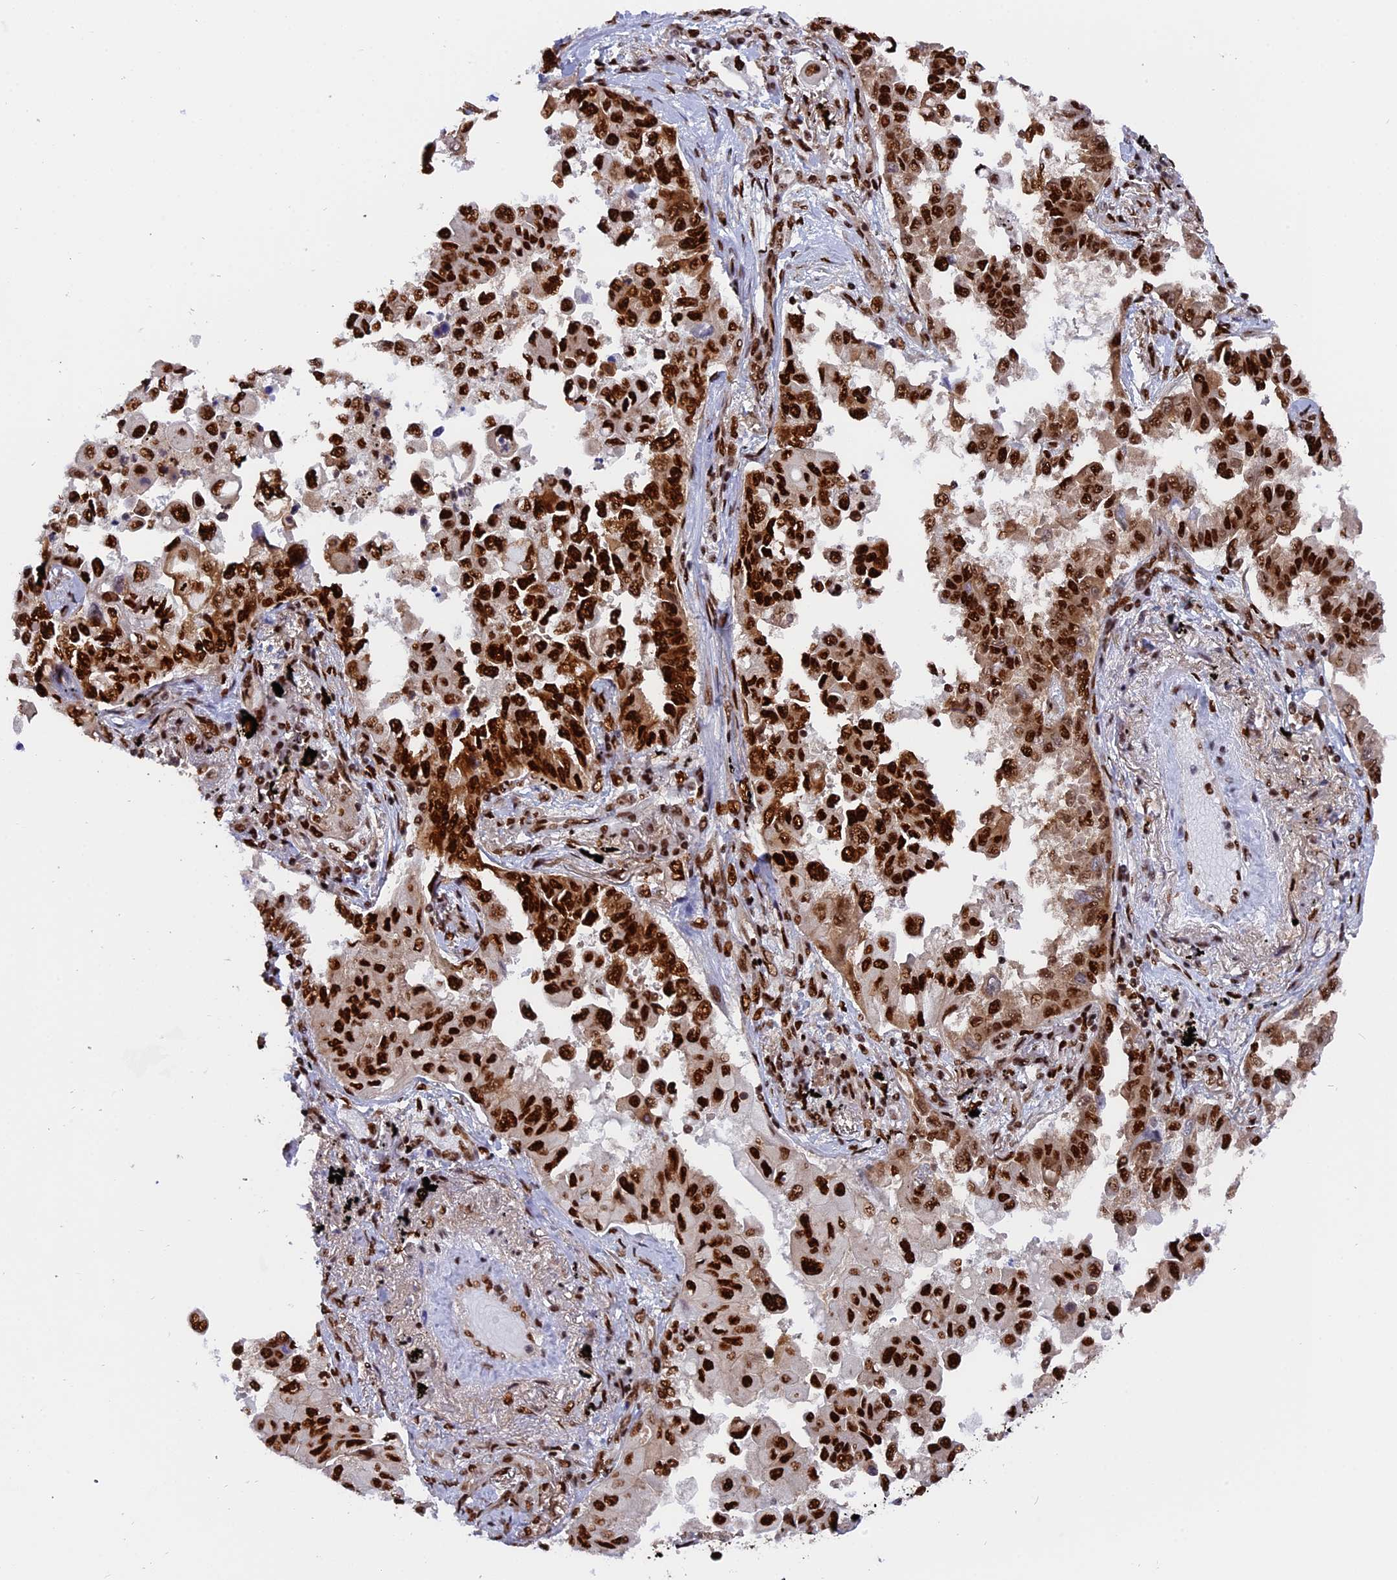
{"staining": {"intensity": "strong", "quantity": ">75%", "location": "cytoplasmic/membranous,nuclear"}, "tissue": "lung cancer", "cell_type": "Tumor cells", "image_type": "cancer", "snomed": [{"axis": "morphology", "description": "Adenocarcinoma, NOS"}, {"axis": "topography", "description": "Lung"}], "caption": "A high amount of strong cytoplasmic/membranous and nuclear expression is seen in about >75% of tumor cells in adenocarcinoma (lung) tissue.", "gene": "RAMAC", "patient": {"sex": "female", "age": 67}}